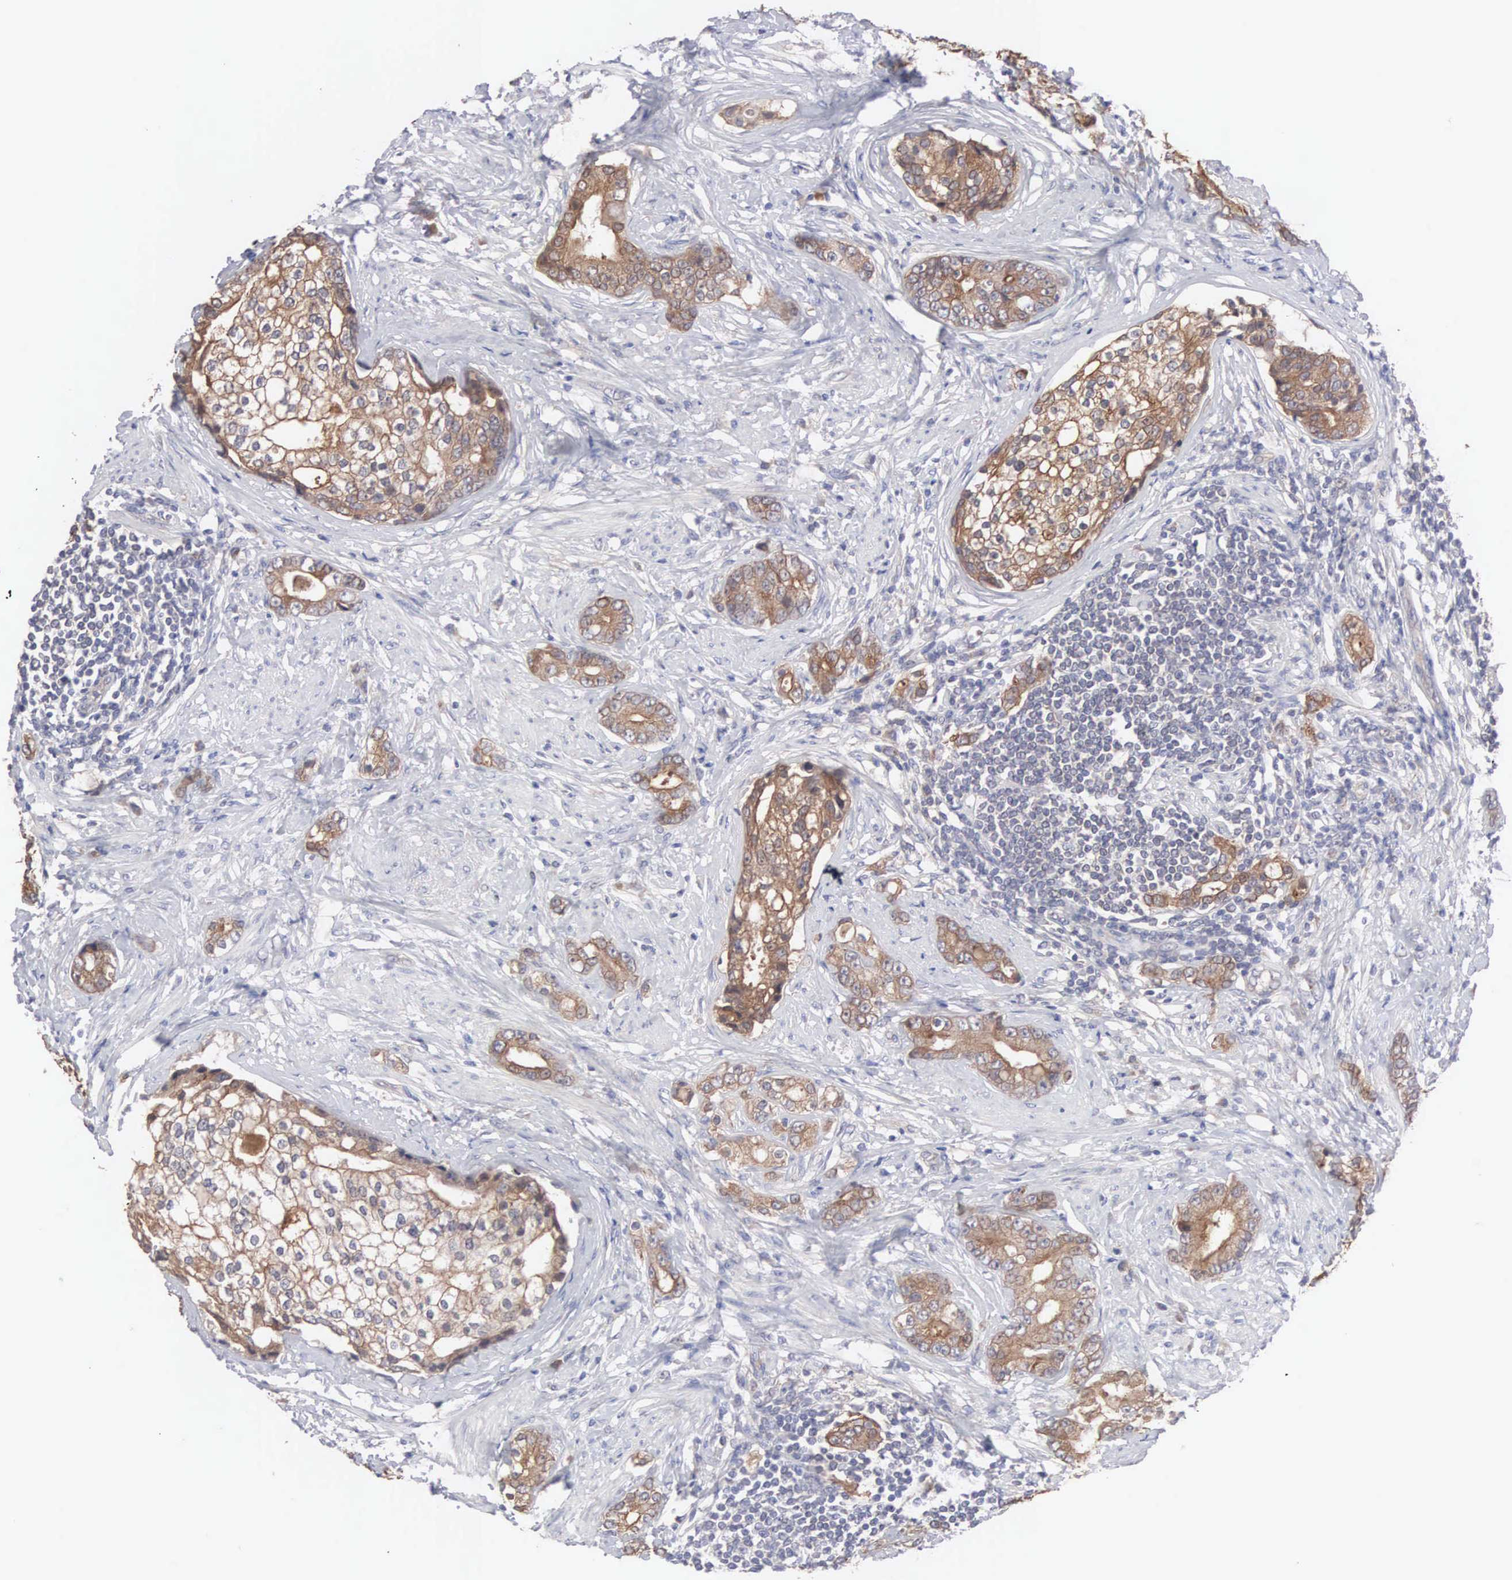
{"staining": {"intensity": "strong", "quantity": ">75%", "location": "cytoplasmic/membranous"}, "tissue": "prostate cancer", "cell_type": "Tumor cells", "image_type": "cancer", "snomed": [{"axis": "morphology", "description": "Adenocarcinoma, Medium grade"}, {"axis": "topography", "description": "Prostate"}], "caption": "Immunohistochemical staining of human prostate adenocarcinoma (medium-grade) demonstrates strong cytoplasmic/membranous protein expression in approximately >75% of tumor cells.", "gene": "INF2", "patient": {"sex": "male", "age": 59}}